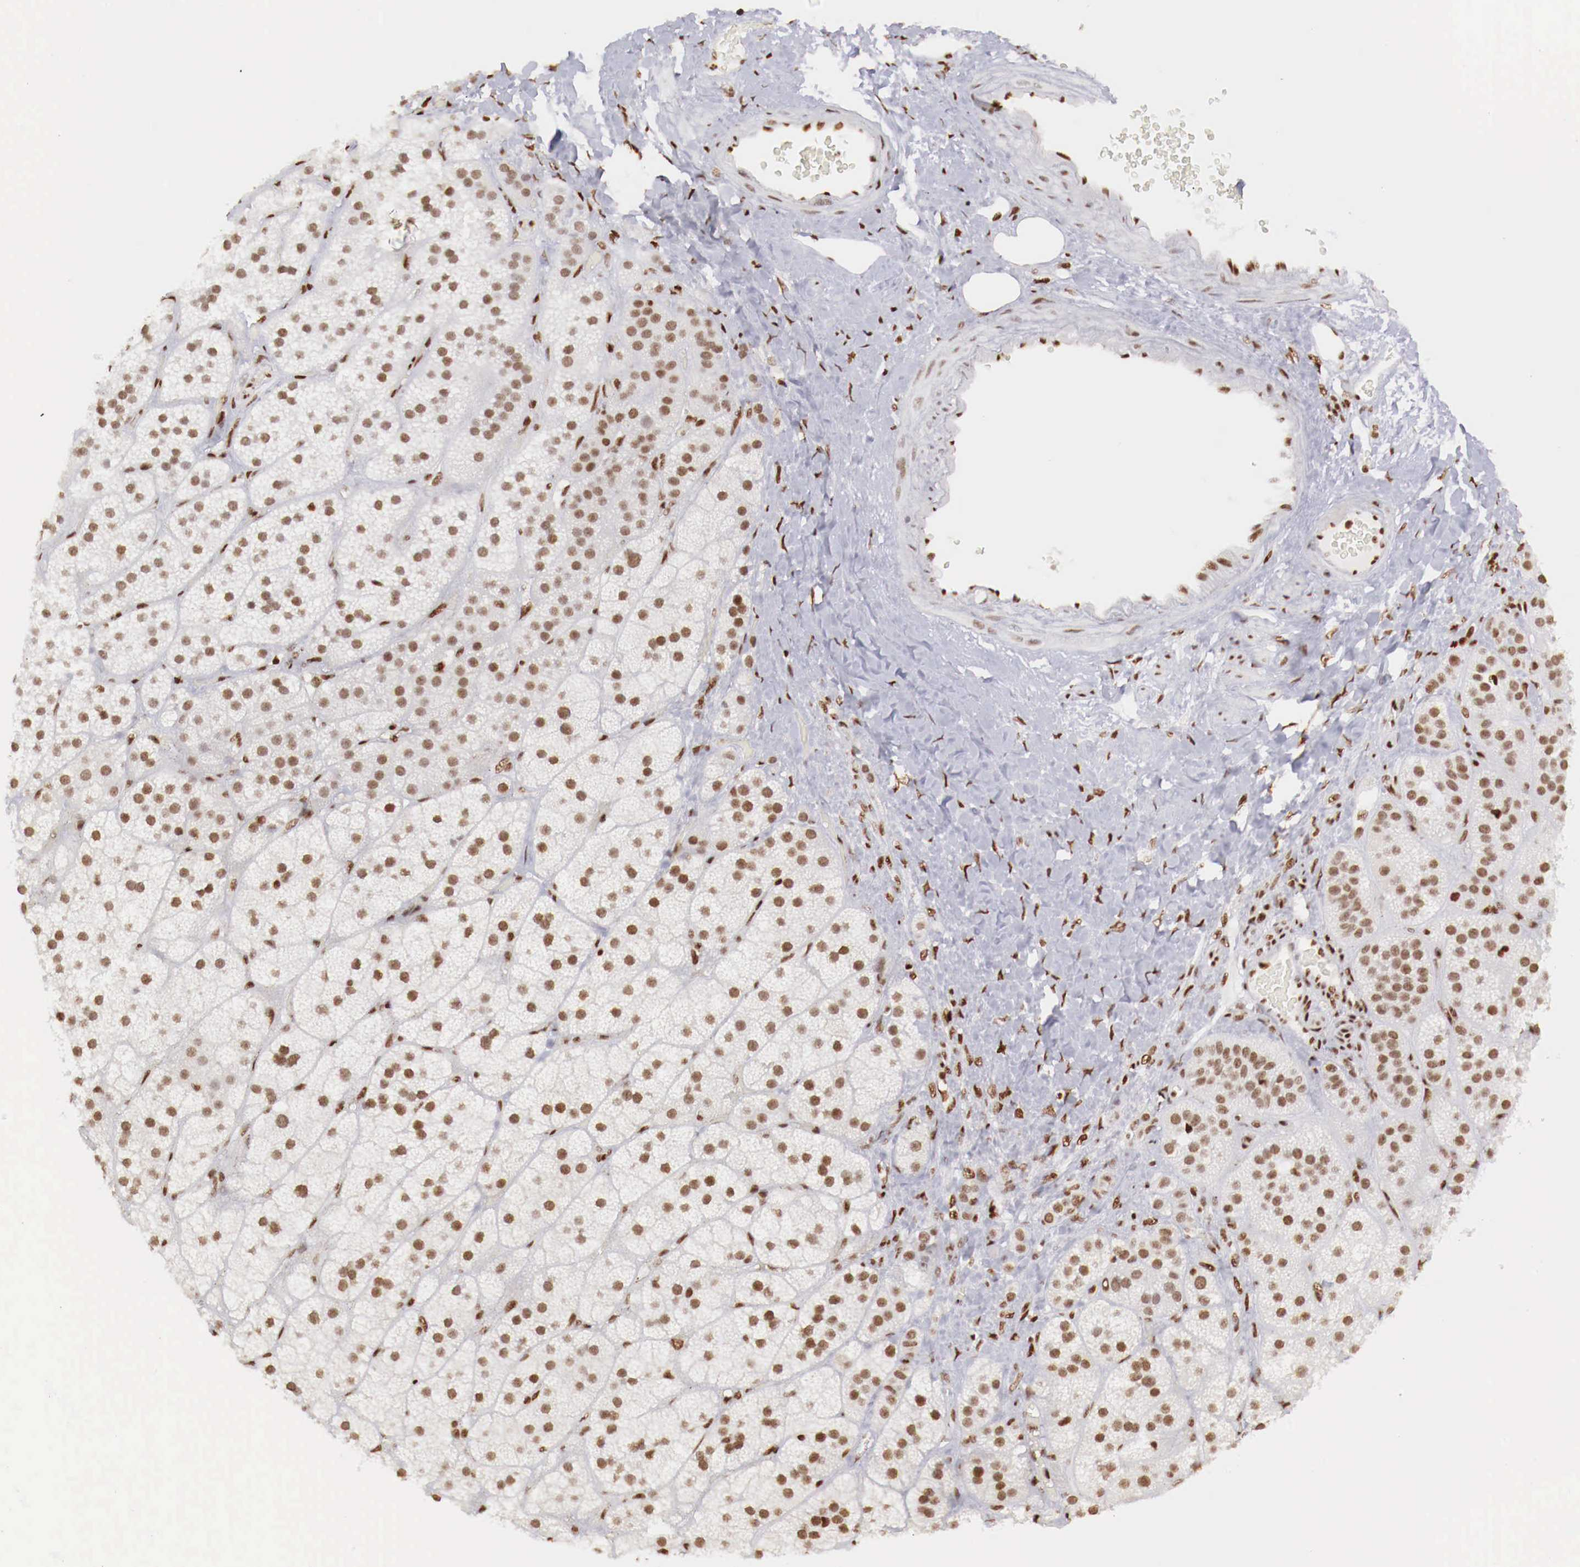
{"staining": {"intensity": "moderate", "quantity": ">75%", "location": "nuclear"}, "tissue": "adrenal gland", "cell_type": "Glandular cells", "image_type": "normal", "snomed": [{"axis": "morphology", "description": "Normal tissue, NOS"}, {"axis": "topography", "description": "Adrenal gland"}], "caption": "Immunohistochemical staining of benign adrenal gland demonstrates moderate nuclear protein staining in about >75% of glandular cells. The staining was performed using DAB (3,3'-diaminobenzidine) to visualize the protein expression in brown, while the nuclei were stained in blue with hematoxylin (Magnification: 20x).", "gene": "MAX", "patient": {"sex": "male", "age": 57}}